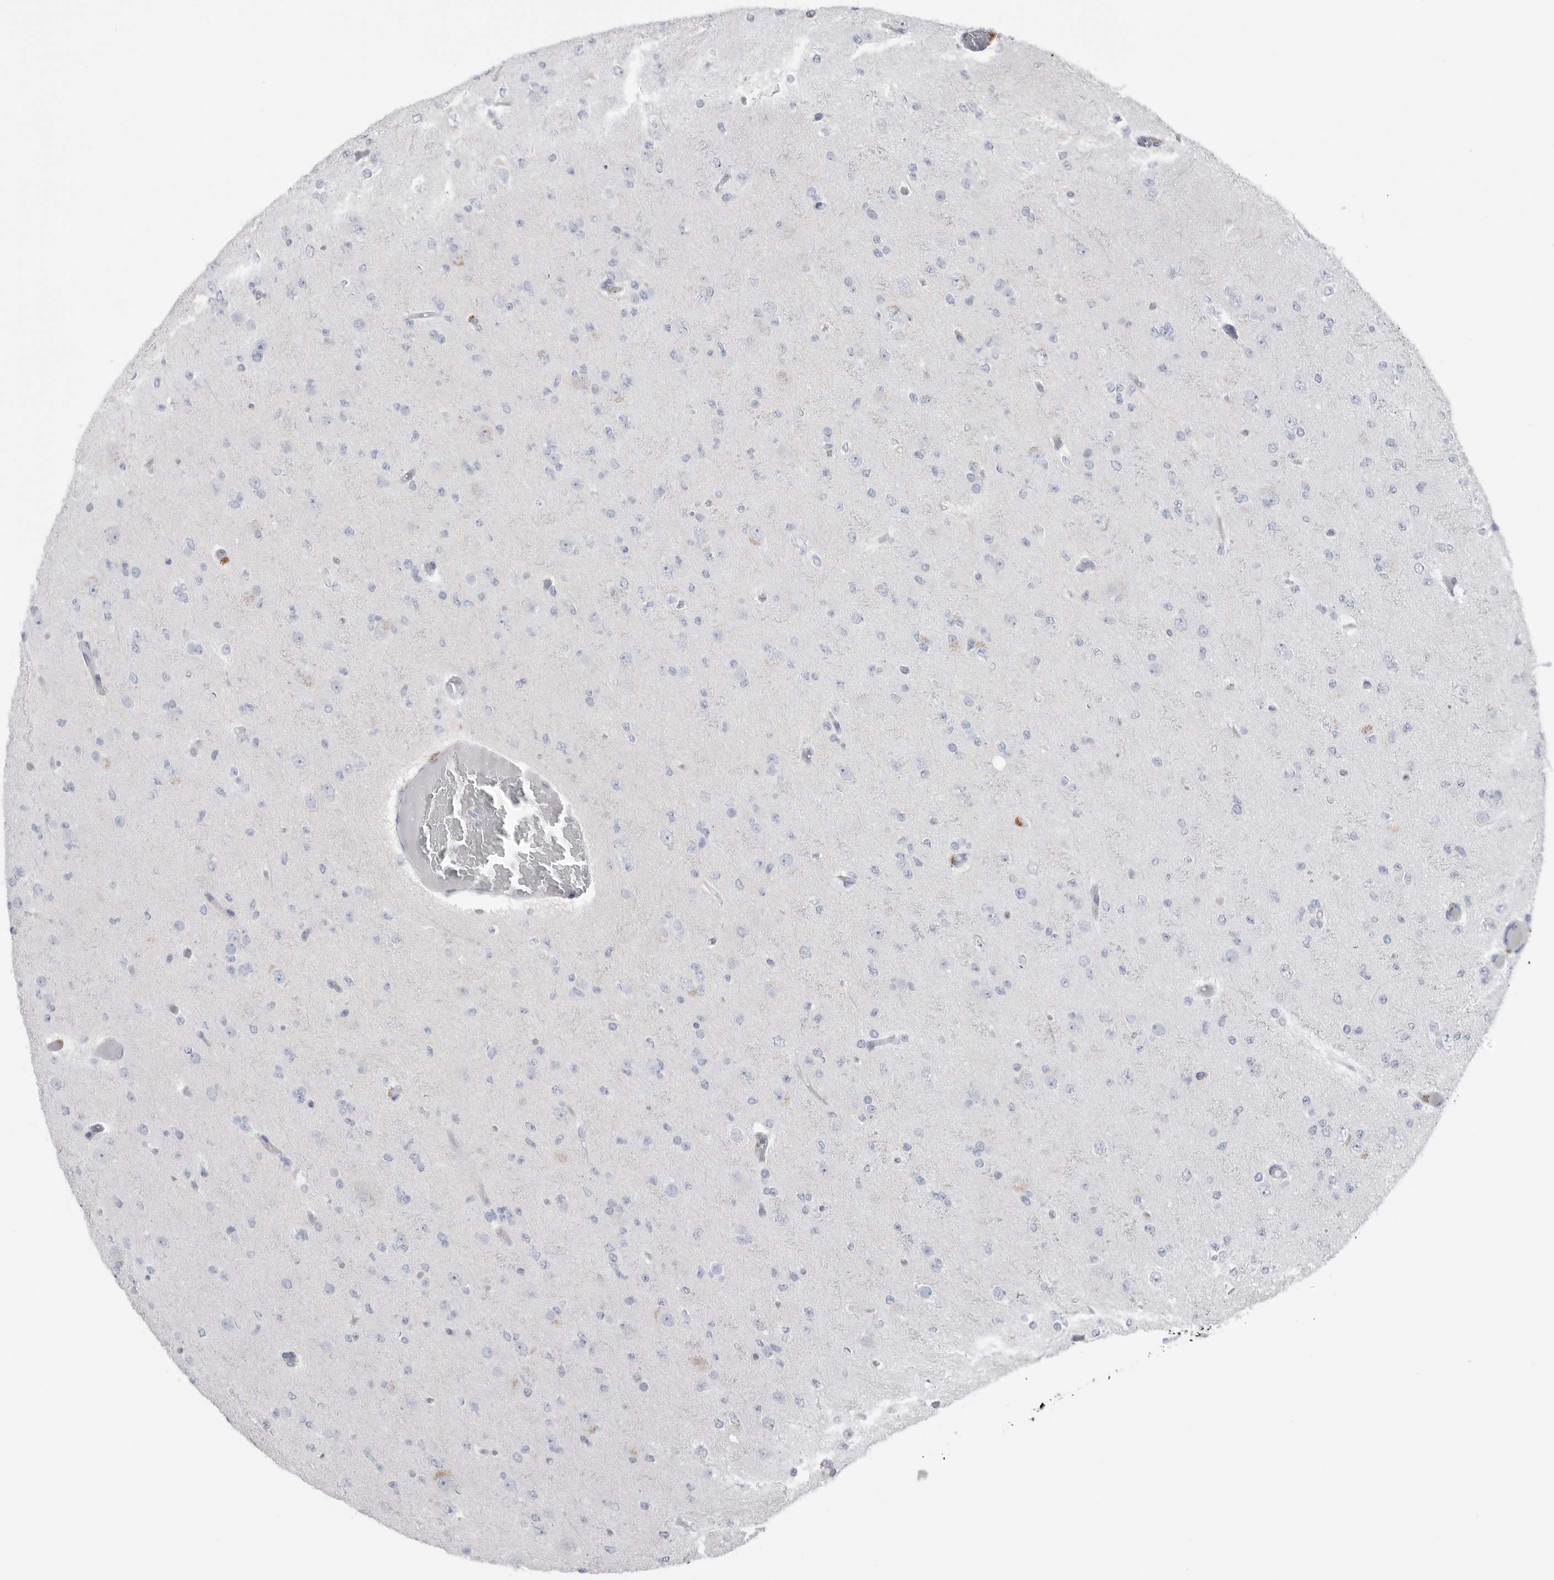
{"staining": {"intensity": "negative", "quantity": "none", "location": "none"}, "tissue": "glioma", "cell_type": "Tumor cells", "image_type": "cancer", "snomed": [{"axis": "morphology", "description": "Glioma, malignant, Low grade"}, {"axis": "topography", "description": "Brain"}], "caption": "The image demonstrates no significant expression in tumor cells of glioma. (Stains: DAB immunohistochemistry with hematoxylin counter stain, Microscopy: brightfield microscopy at high magnification).", "gene": "ABHD12", "patient": {"sex": "female", "age": 22}}